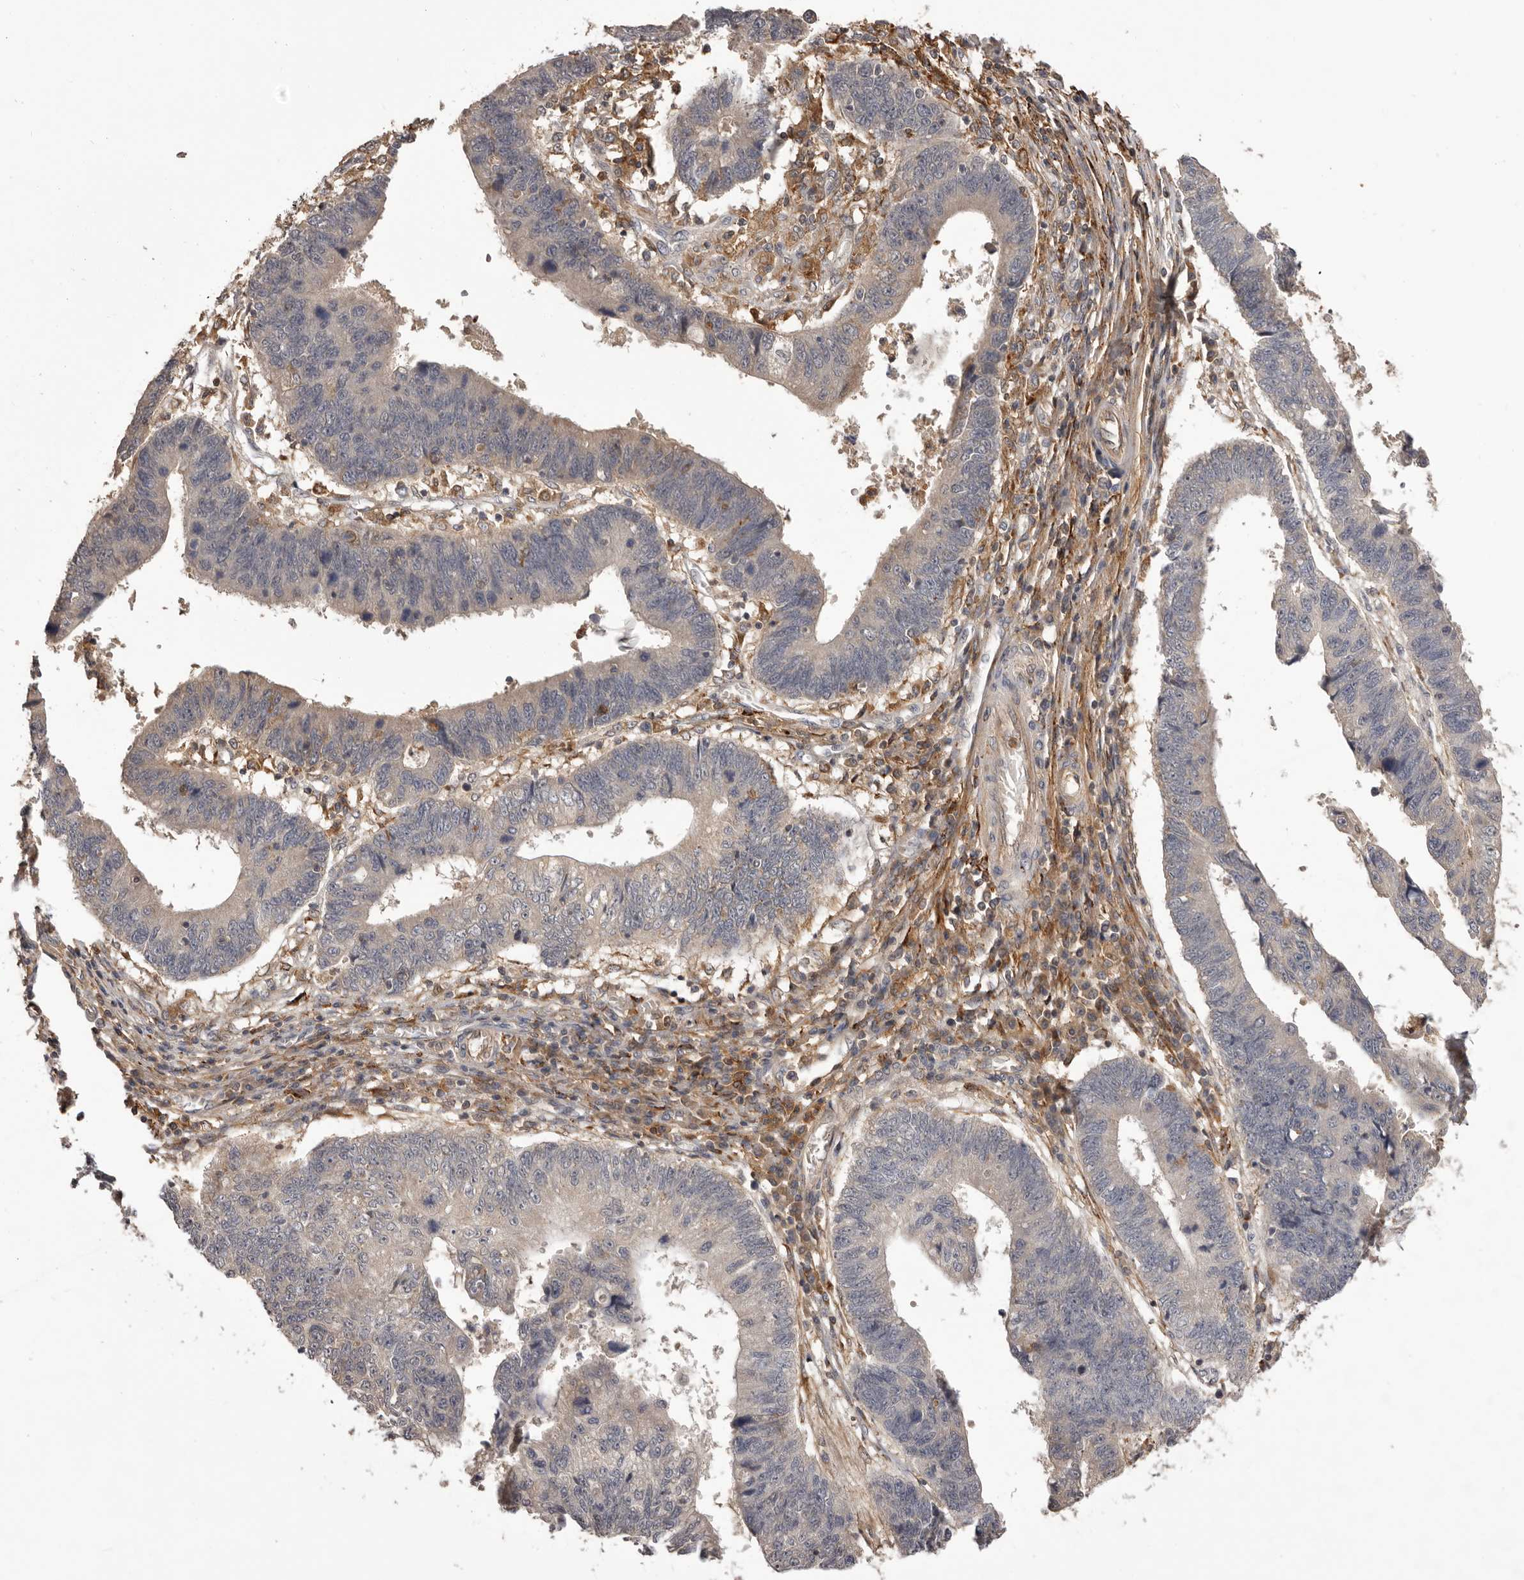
{"staining": {"intensity": "negative", "quantity": "none", "location": "none"}, "tissue": "stomach cancer", "cell_type": "Tumor cells", "image_type": "cancer", "snomed": [{"axis": "morphology", "description": "Adenocarcinoma, NOS"}, {"axis": "topography", "description": "Stomach"}], "caption": "An image of human adenocarcinoma (stomach) is negative for staining in tumor cells.", "gene": "GLIPR2", "patient": {"sex": "male", "age": 59}}